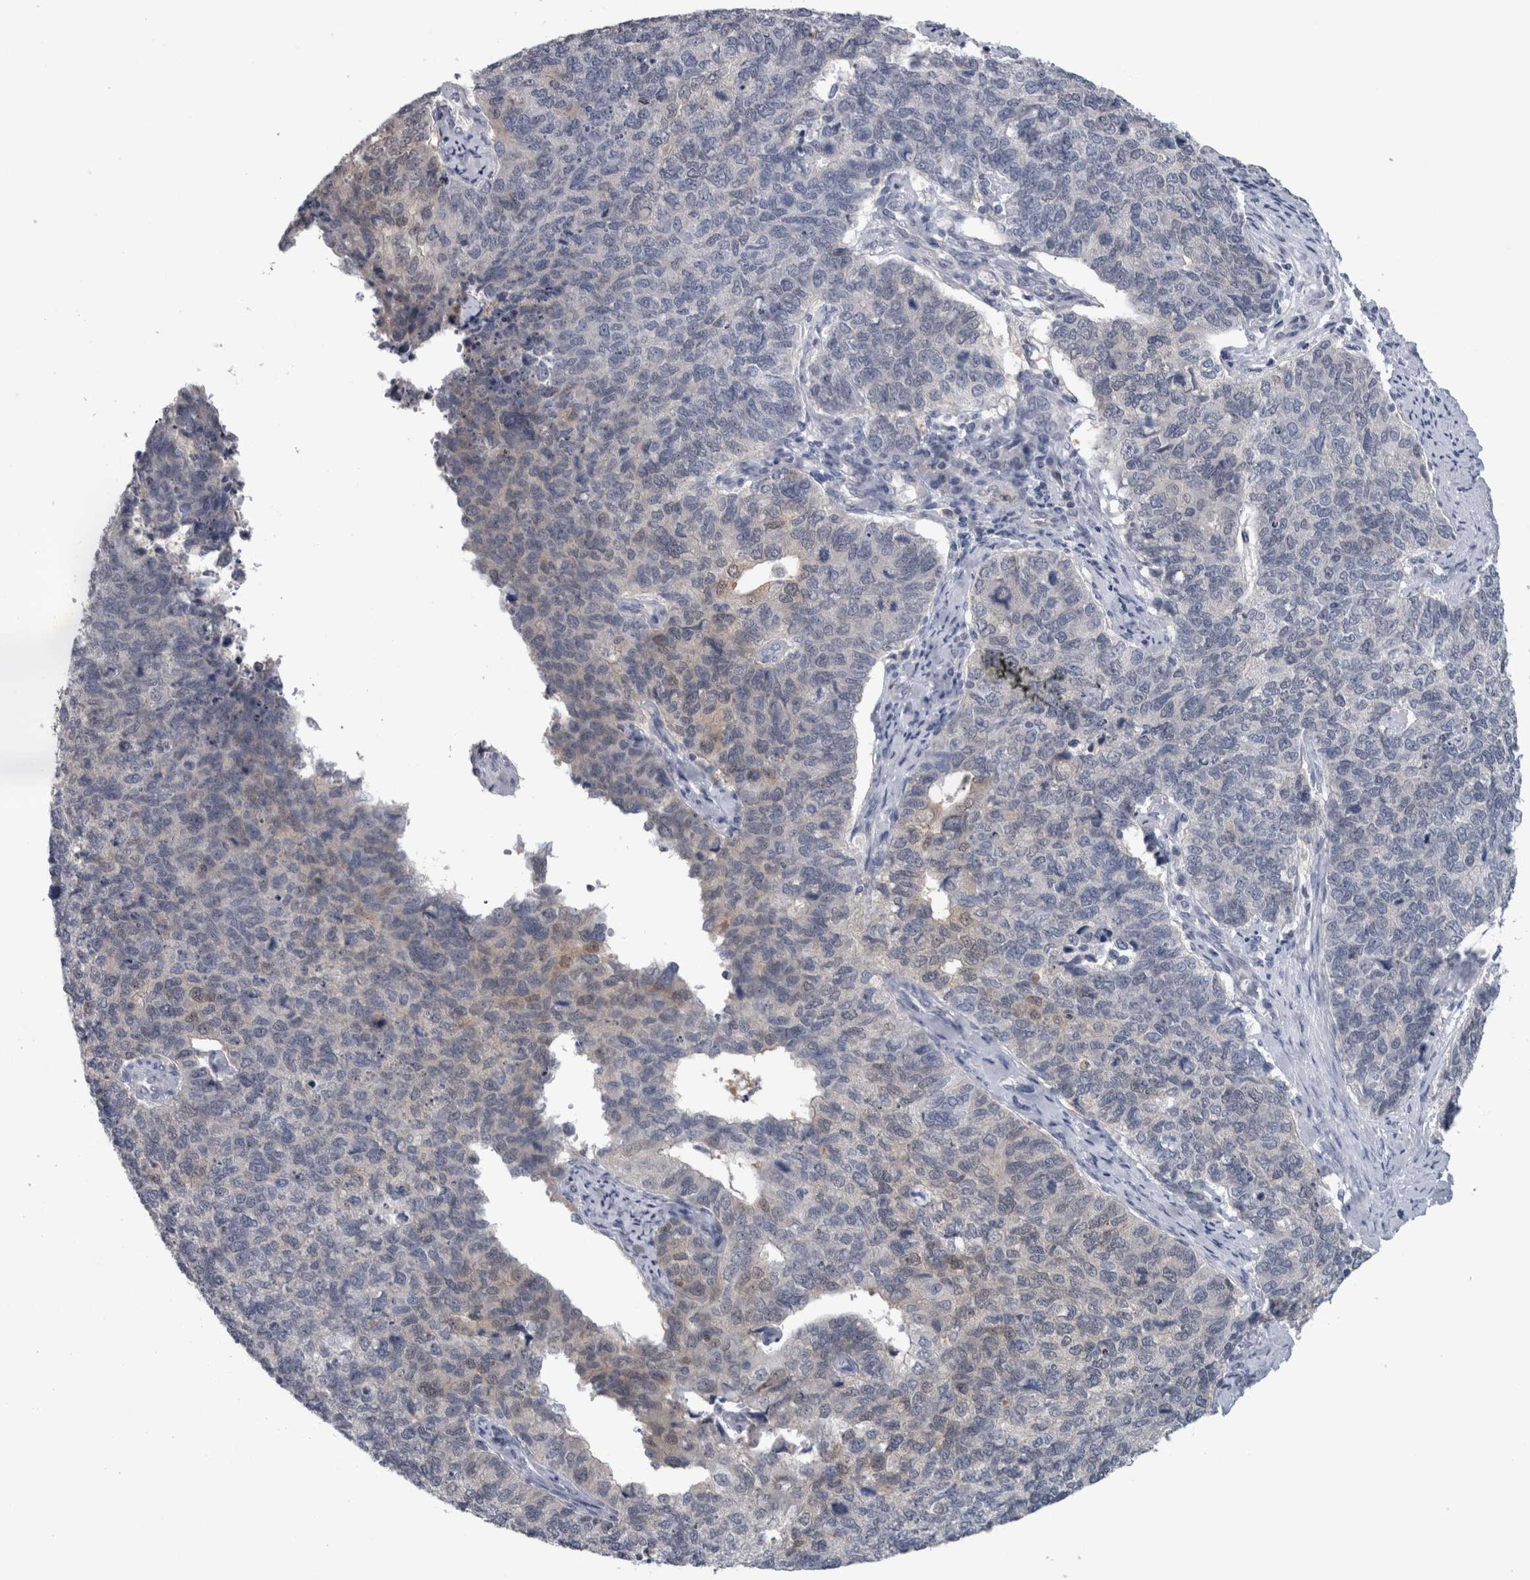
{"staining": {"intensity": "weak", "quantity": "<25%", "location": "cytoplasmic/membranous"}, "tissue": "cervical cancer", "cell_type": "Tumor cells", "image_type": "cancer", "snomed": [{"axis": "morphology", "description": "Squamous cell carcinoma, NOS"}, {"axis": "topography", "description": "Cervix"}], "caption": "Immunohistochemical staining of human squamous cell carcinoma (cervical) displays no significant expression in tumor cells.", "gene": "NAPRT", "patient": {"sex": "female", "age": 63}}